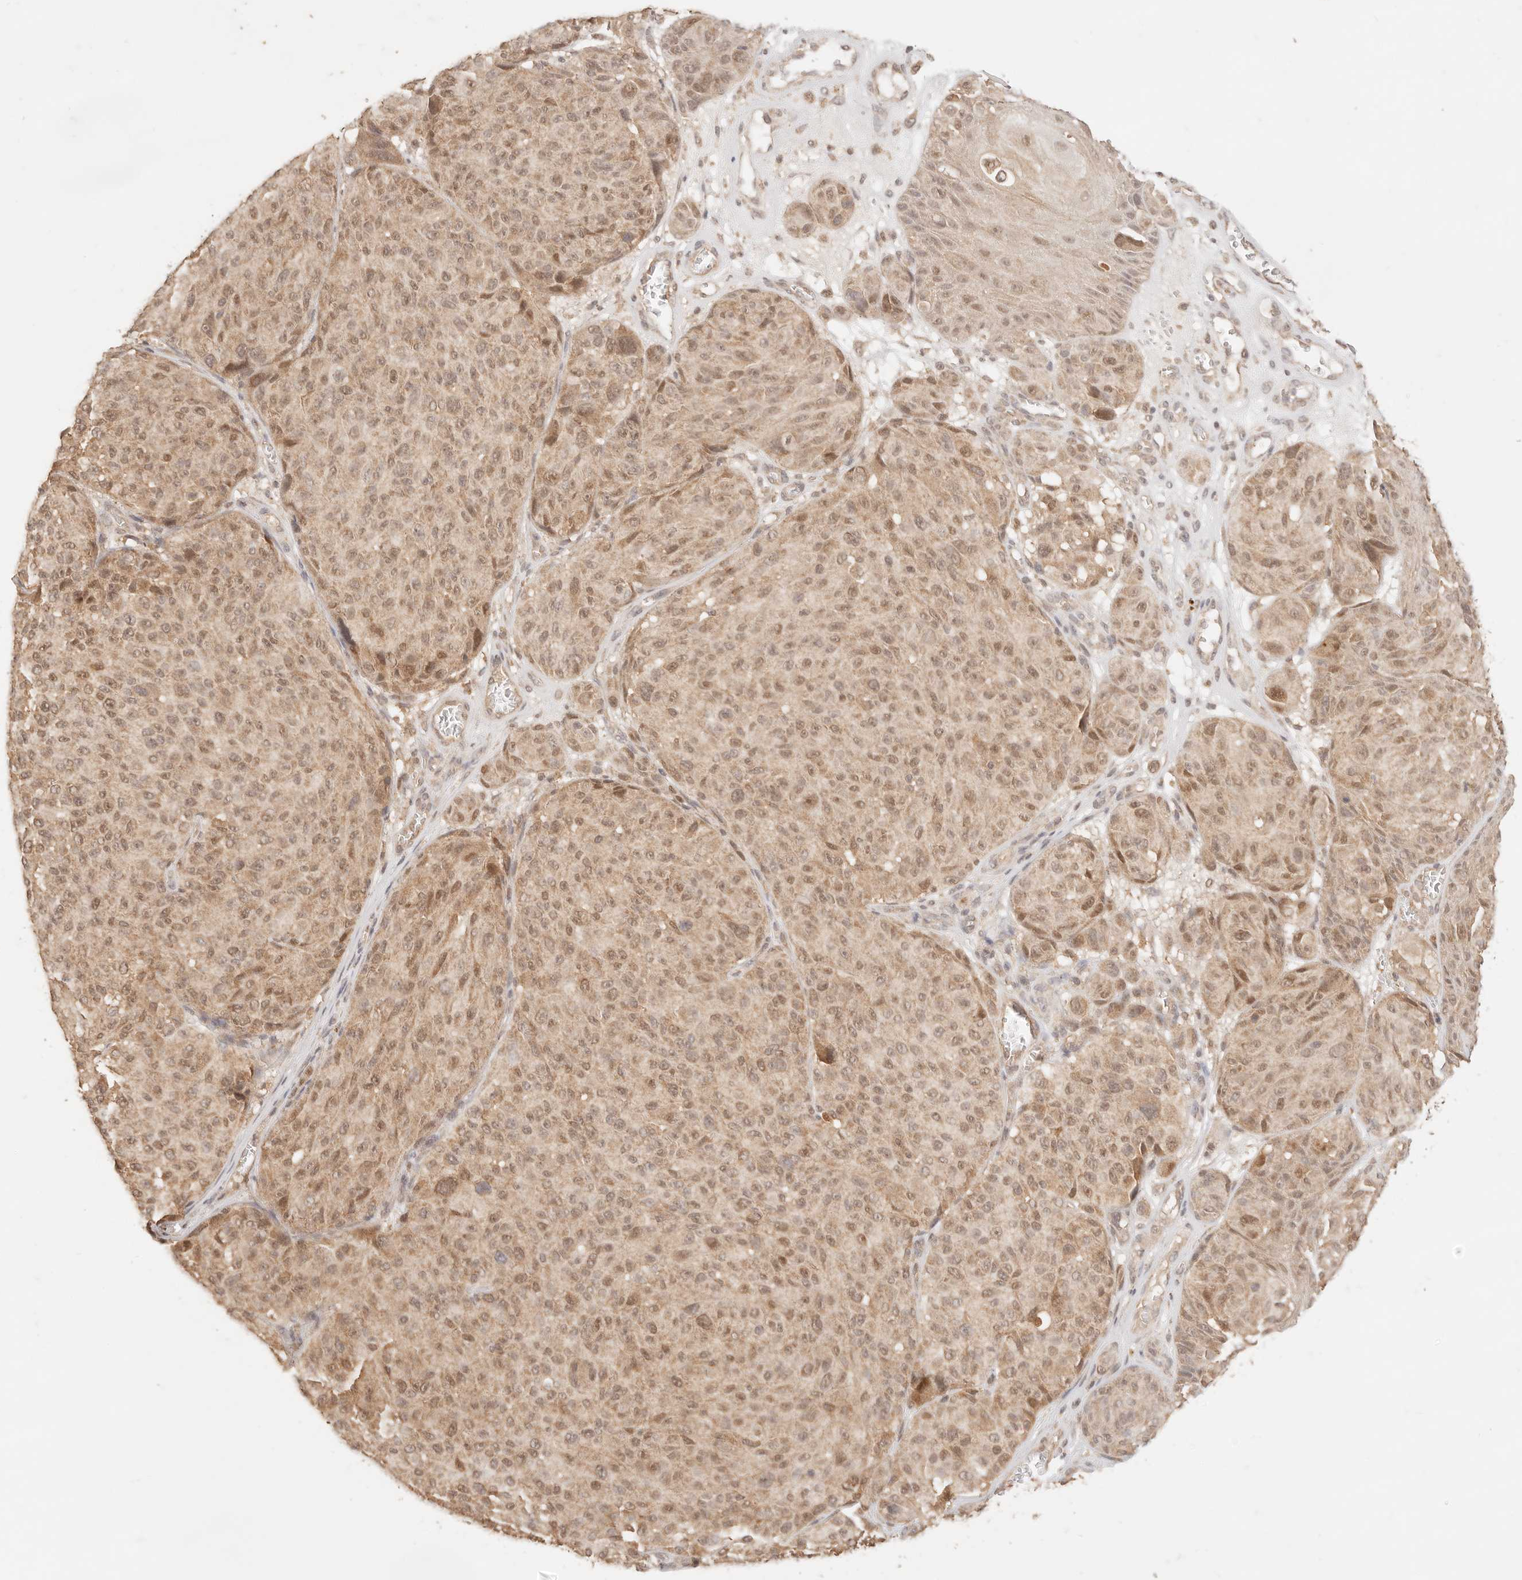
{"staining": {"intensity": "moderate", "quantity": ">75%", "location": "cytoplasmic/membranous,nuclear"}, "tissue": "melanoma", "cell_type": "Tumor cells", "image_type": "cancer", "snomed": [{"axis": "morphology", "description": "Malignant melanoma, NOS"}, {"axis": "topography", "description": "Skin"}], "caption": "Immunohistochemistry (DAB (3,3'-diaminobenzidine)) staining of melanoma reveals moderate cytoplasmic/membranous and nuclear protein staining in approximately >75% of tumor cells. The protein is shown in brown color, while the nuclei are stained blue.", "gene": "TRIM11", "patient": {"sex": "male", "age": 83}}